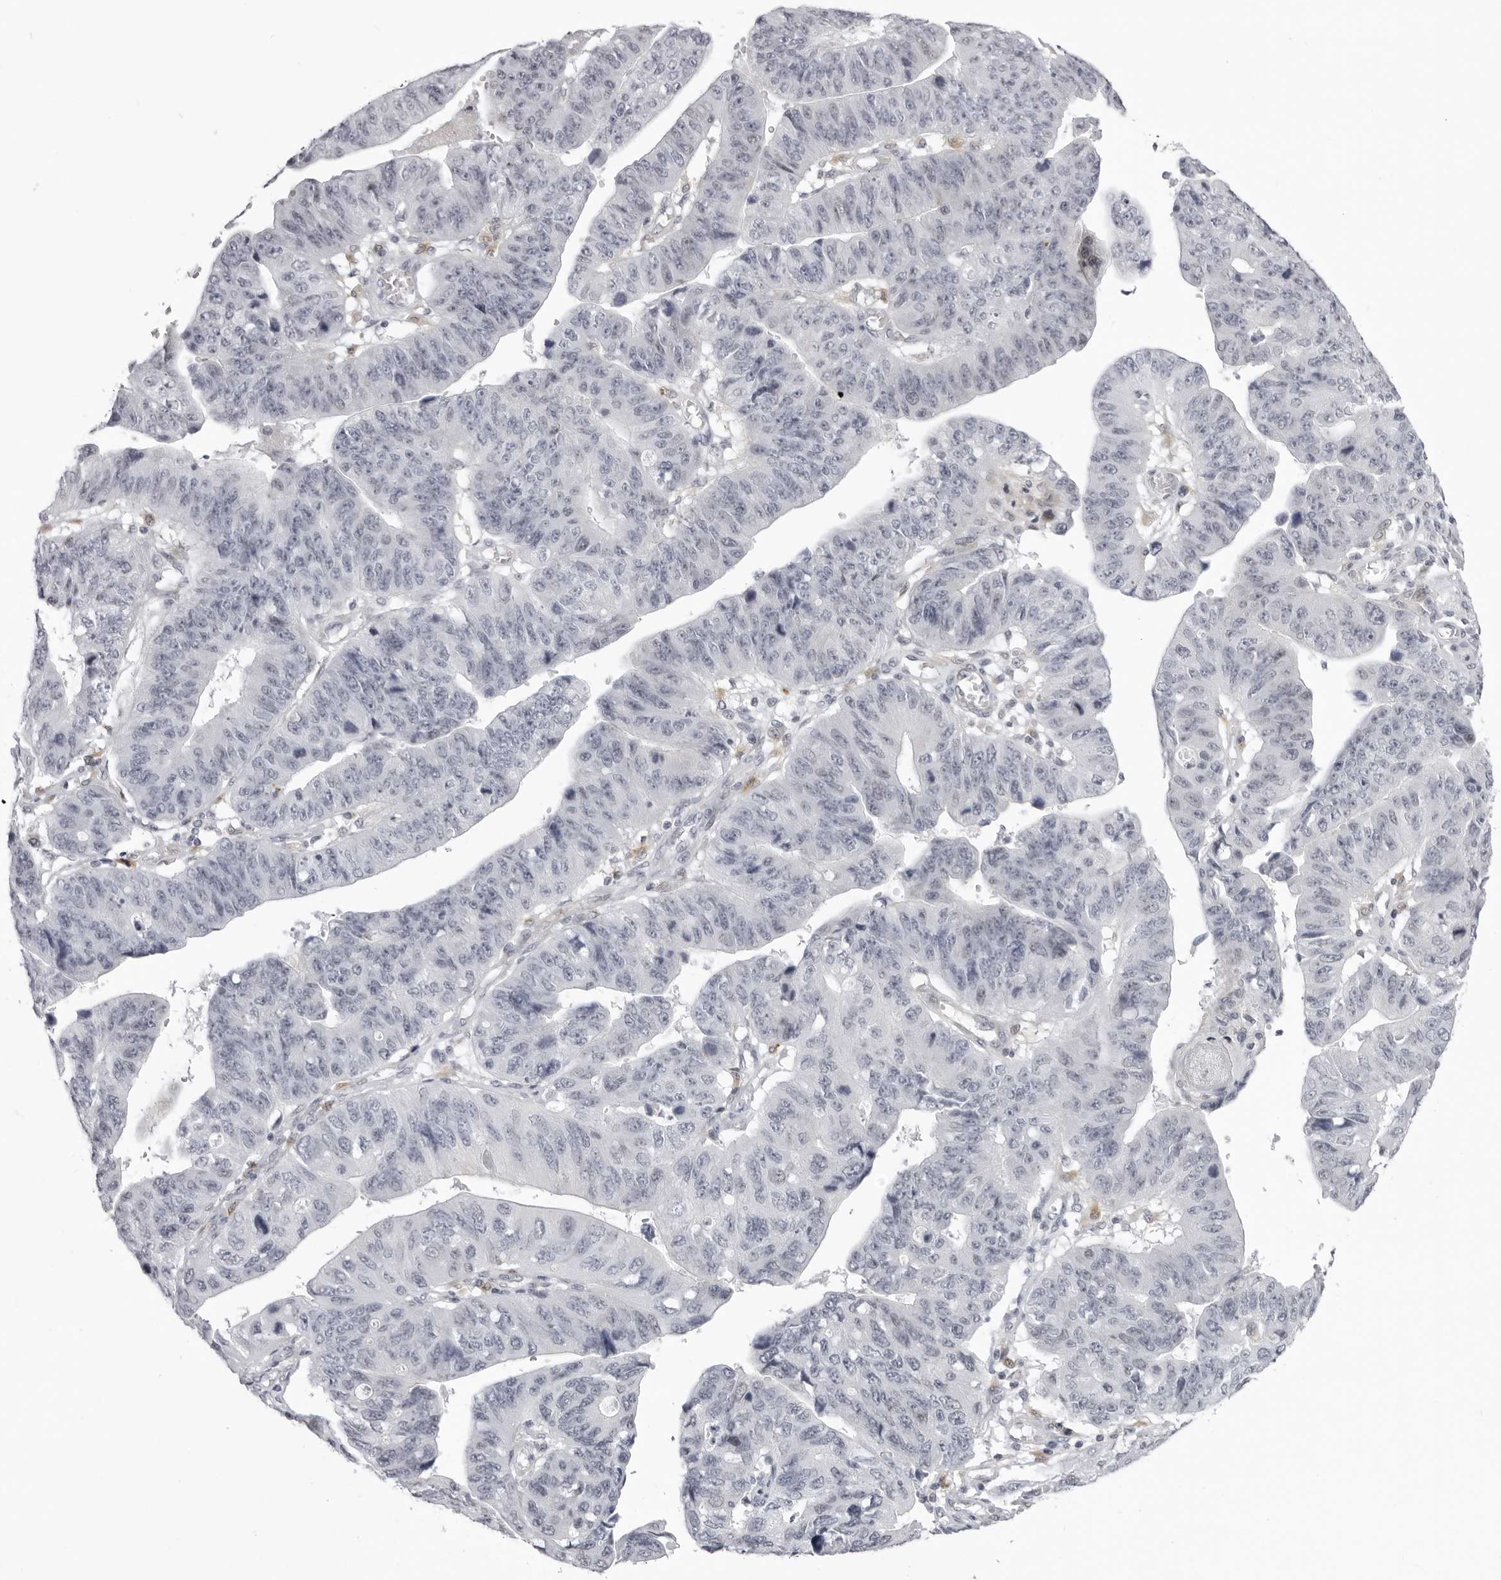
{"staining": {"intensity": "negative", "quantity": "none", "location": "none"}, "tissue": "stomach cancer", "cell_type": "Tumor cells", "image_type": "cancer", "snomed": [{"axis": "morphology", "description": "Adenocarcinoma, NOS"}, {"axis": "topography", "description": "Stomach"}], "caption": "Immunohistochemistry (IHC) photomicrograph of neoplastic tissue: stomach cancer stained with DAB shows no significant protein positivity in tumor cells.", "gene": "SUGCT", "patient": {"sex": "male", "age": 59}}